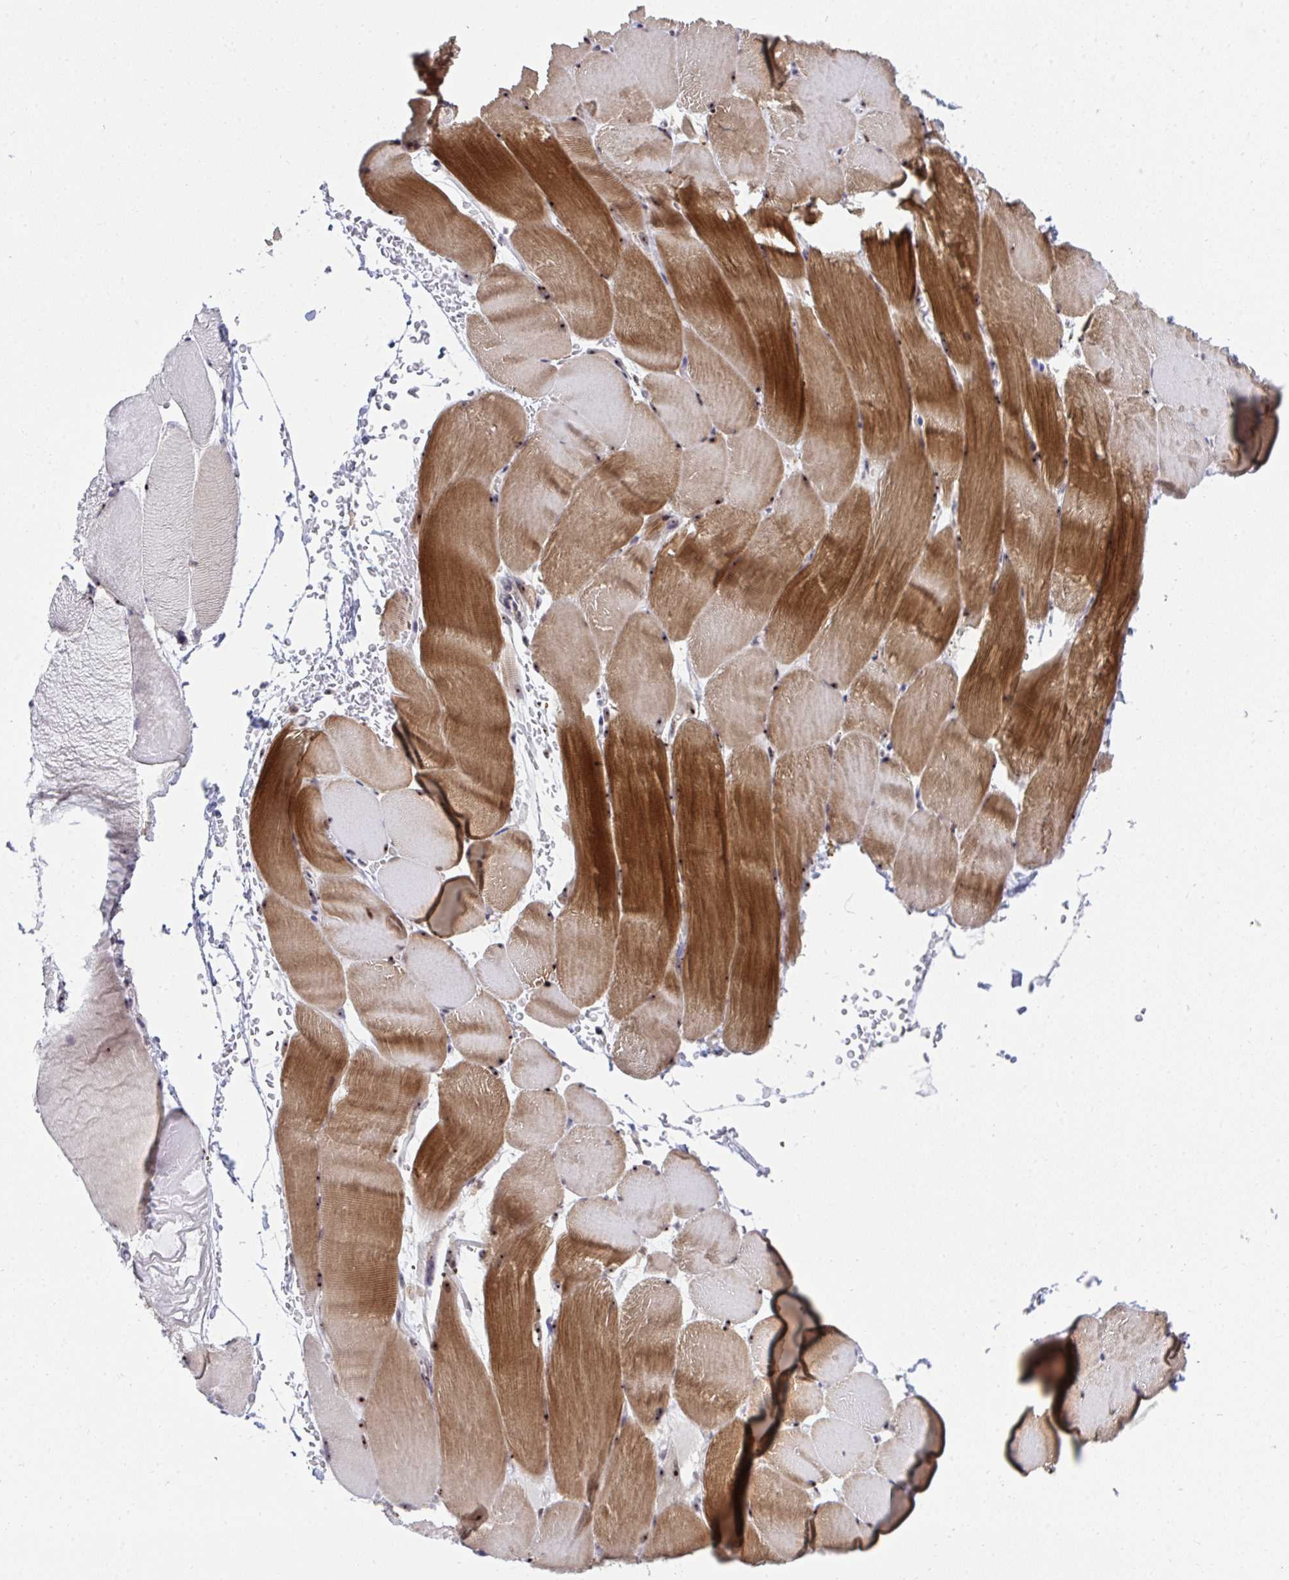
{"staining": {"intensity": "strong", "quantity": "25%-75%", "location": "cytoplasmic/membranous,nuclear"}, "tissue": "skeletal muscle", "cell_type": "Myocytes", "image_type": "normal", "snomed": [{"axis": "morphology", "description": "Normal tissue, NOS"}, {"axis": "topography", "description": "Skeletal muscle"}], "caption": "A micrograph of skeletal muscle stained for a protein displays strong cytoplasmic/membranous,nuclear brown staining in myocytes.", "gene": "HIRA", "patient": {"sex": "female", "age": 37}}